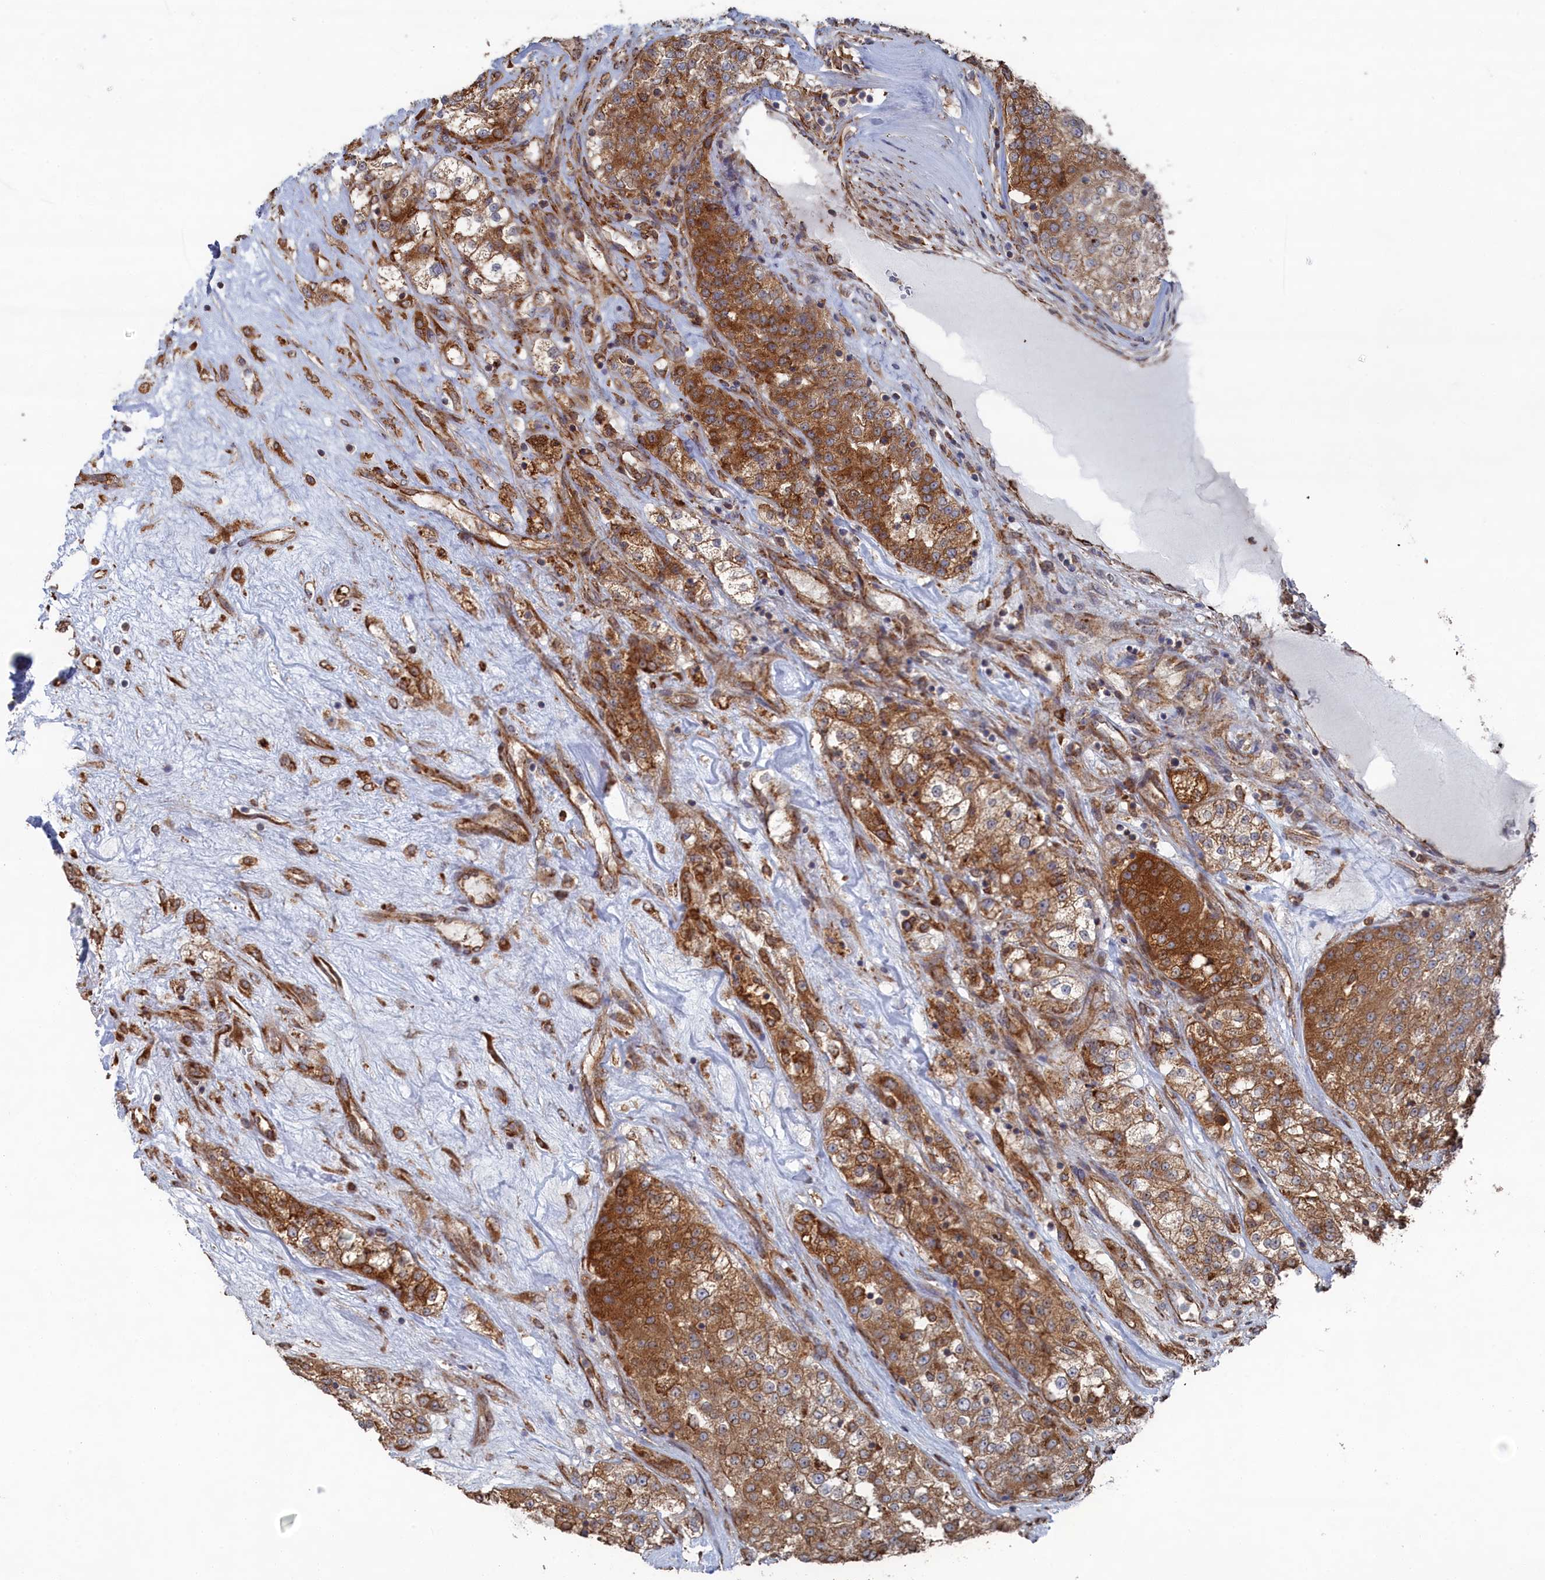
{"staining": {"intensity": "moderate", "quantity": ">75%", "location": "cytoplasmic/membranous"}, "tissue": "renal cancer", "cell_type": "Tumor cells", "image_type": "cancer", "snomed": [{"axis": "morphology", "description": "Adenocarcinoma, NOS"}, {"axis": "topography", "description": "Kidney"}], "caption": "Renal adenocarcinoma tissue displays moderate cytoplasmic/membranous staining in approximately >75% of tumor cells, visualized by immunohistochemistry. Nuclei are stained in blue.", "gene": "BPIFB6", "patient": {"sex": "female", "age": 63}}